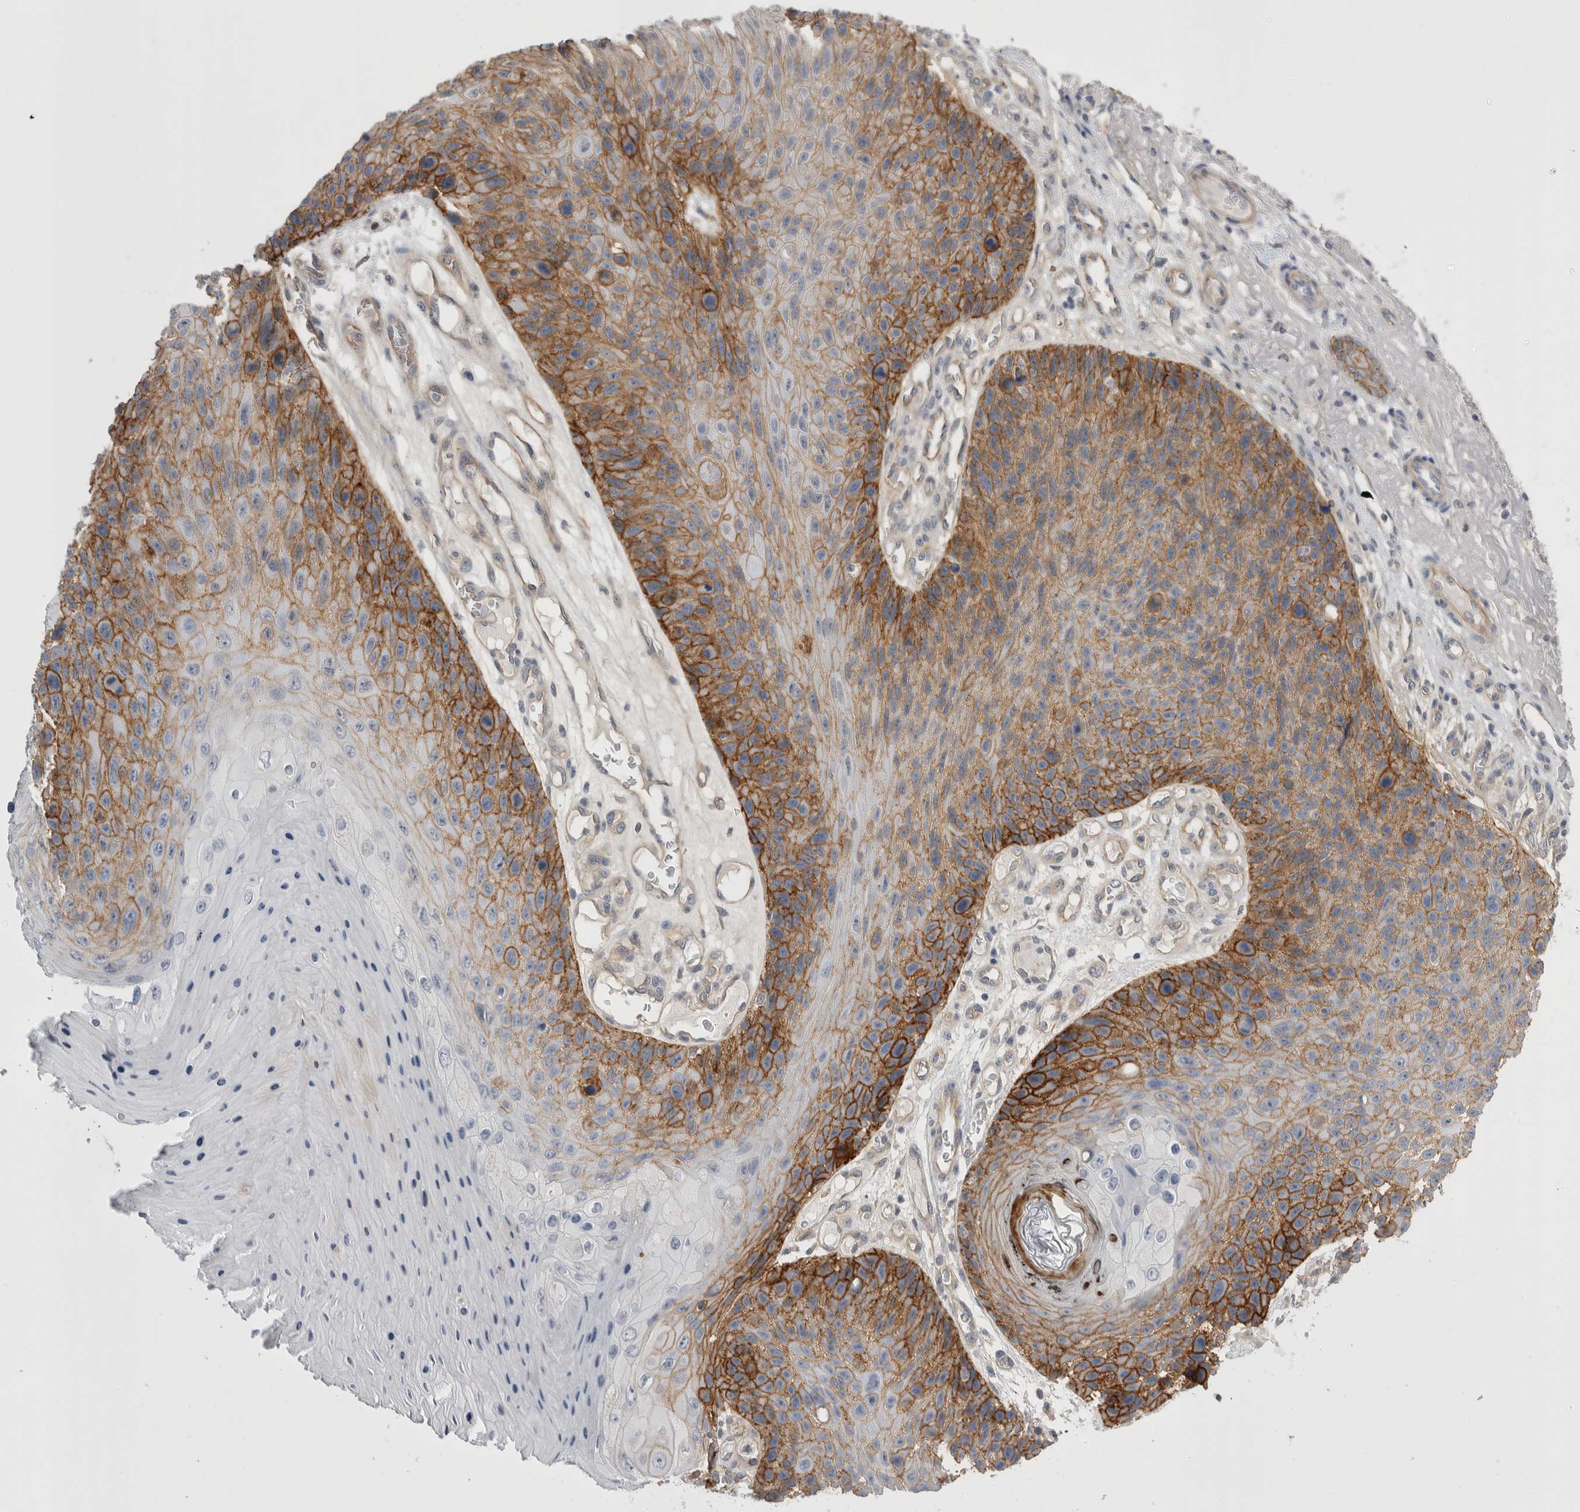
{"staining": {"intensity": "moderate", "quantity": "25%-75%", "location": "cytoplasmic/membranous"}, "tissue": "skin cancer", "cell_type": "Tumor cells", "image_type": "cancer", "snomed": [{"axis": "morphology", "description": "Squamous cell carcinoma, NOS"}, {"axis": "topography", "description": "Skin"}], "caption": "Moderate cytoplasmic/membranous staining for a protein is identified in approximately 25%-75% of tumor cells of skin cancer (squamous cell carcinoma) using IHC.", "gene": "VANGL1", "patient": {"sex": "female", "age": 88}}